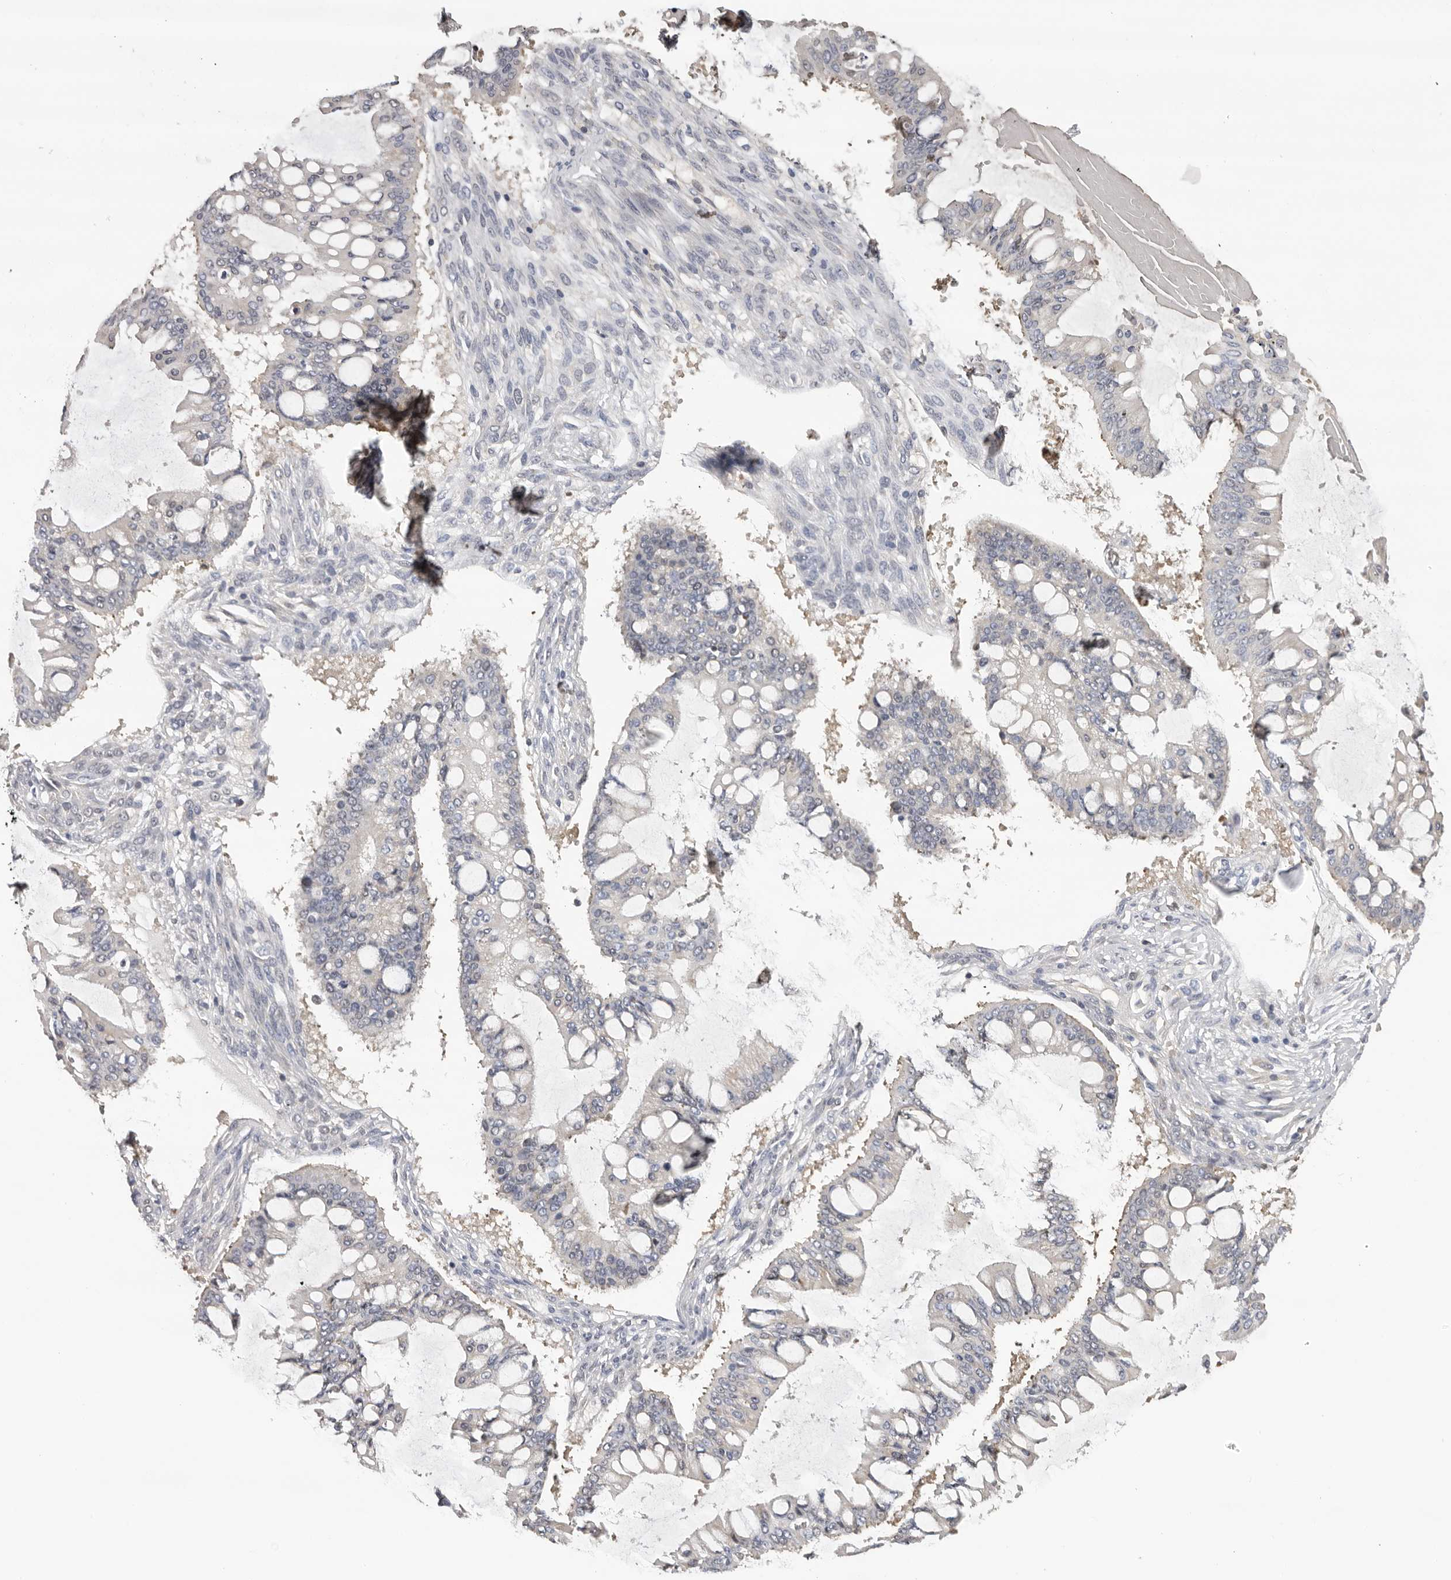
{"staining": {"intensity": "negative", "quantity": "none", "location": "none"}, "tissue": "ovarian cancer", "cell_type": "Tumor cells", "image_type": "cancer", "snomed": [{"axis": "morphology", "description": "Cystadenocarcinoma, mucinous, NOS"}, {"axis": "topography", "description": "Ovary"}], "caption": "Immunohistochemistry (IHC) micrograph of neoplastic tissue: ovarian mucinous cystadenocarcinoma stained with DAB exhibits no significant protein expression in tumor cells.", "gene": "KIF2B", "patient": {"sex": "female", "age": 73}}